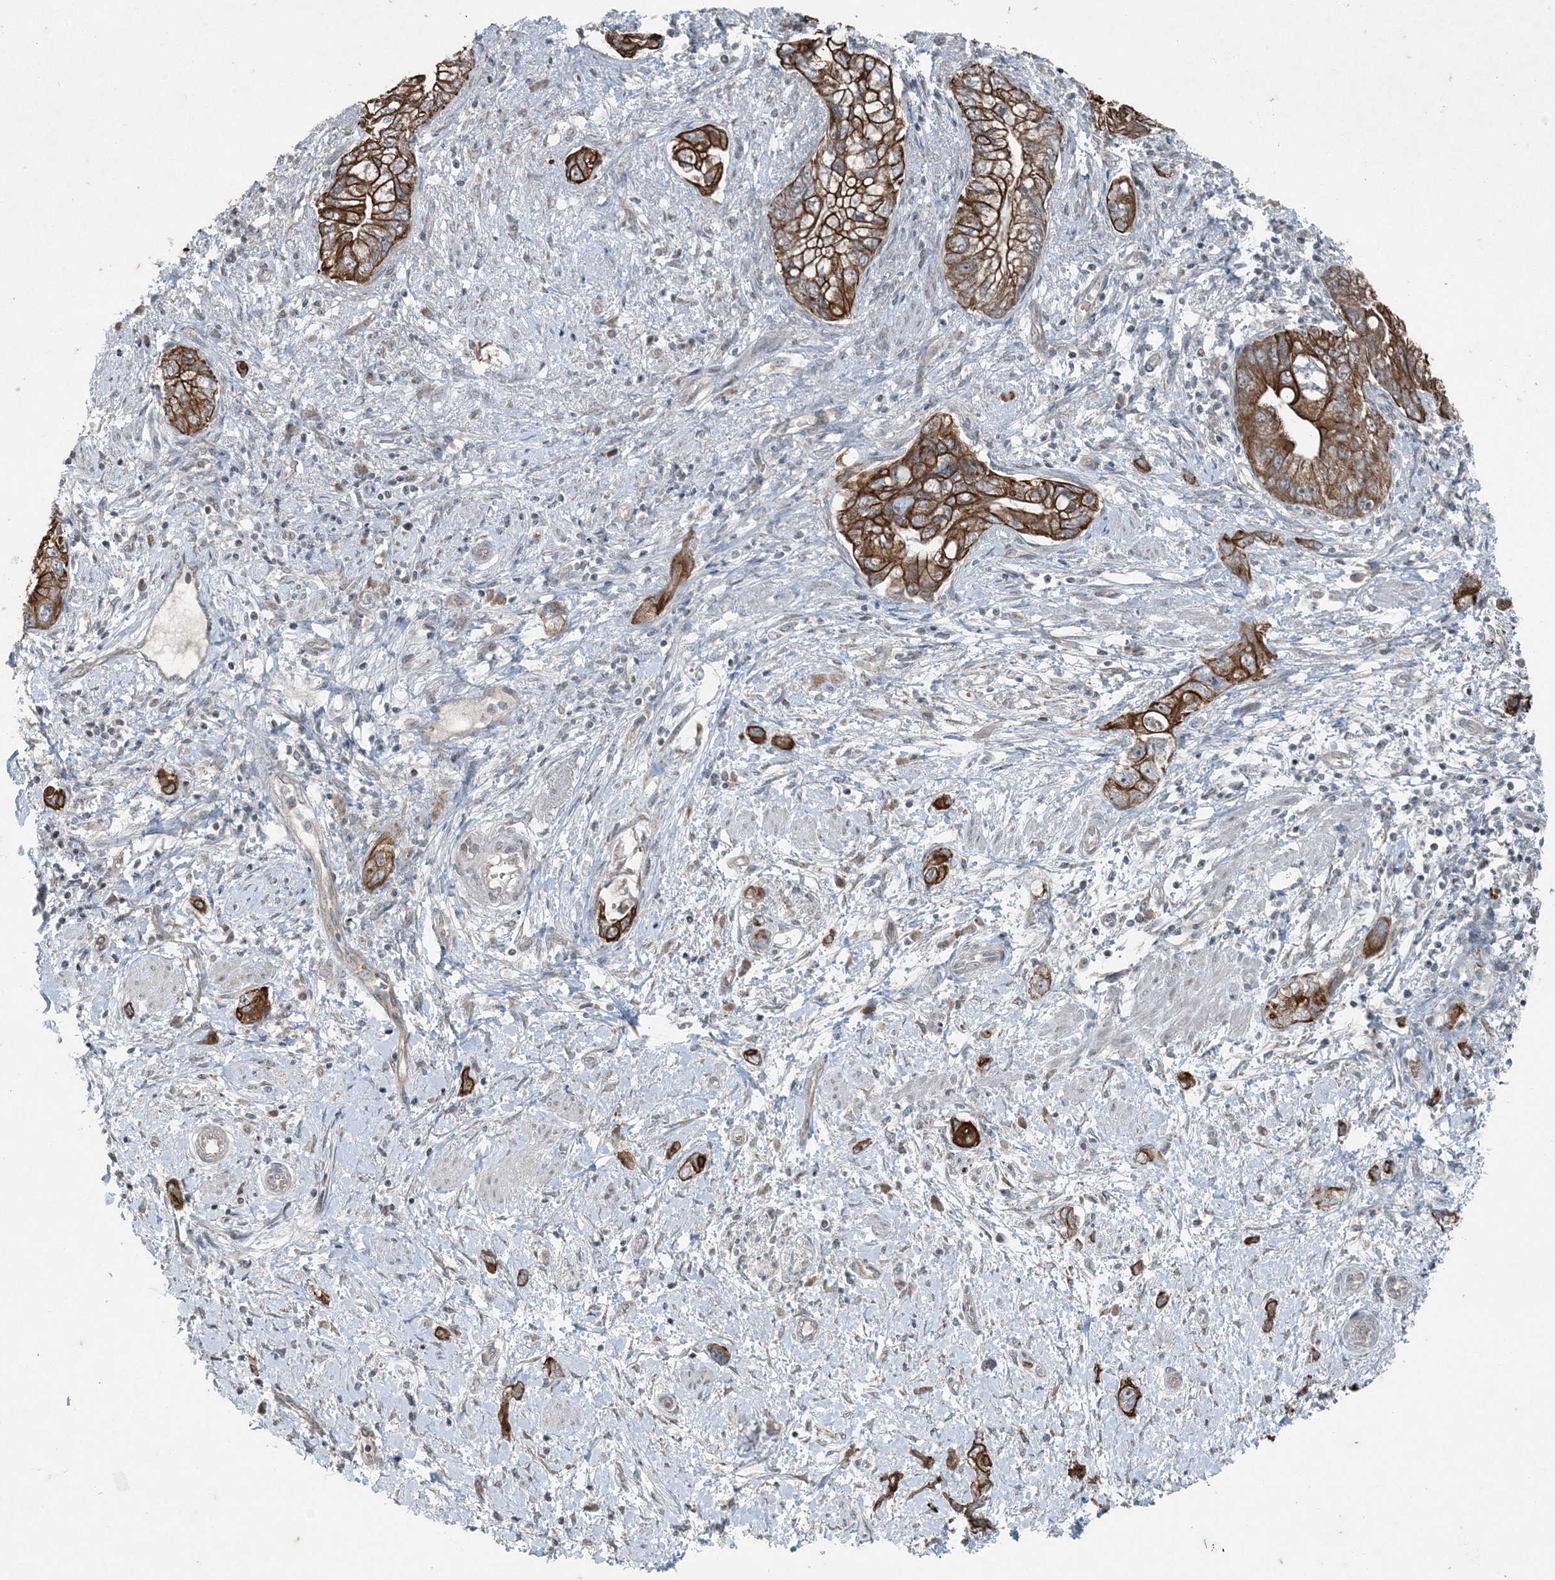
{"staining": {"intensity": "strong", "quantity": ">75%", "location": "cytoplasmic/membranous"}, "tissue": "pancreatic cancer", "cell_type": "Tumor cells", "image_type": "cancer", "snomed": [{"axis": "morphology", "description": "Adenocarcinoma, NOS"}, {"axis": "topography", "description": "Pancreas"}], "caption": "There is high levels of strong cytoplasmic/membranous staining in tumor cells of adenocarcinoma (pancreatic), as demonstrated by immunohistochemical staining (brown color).", "gene": "PC", "patient": {"sex": "female", "age": 73}}